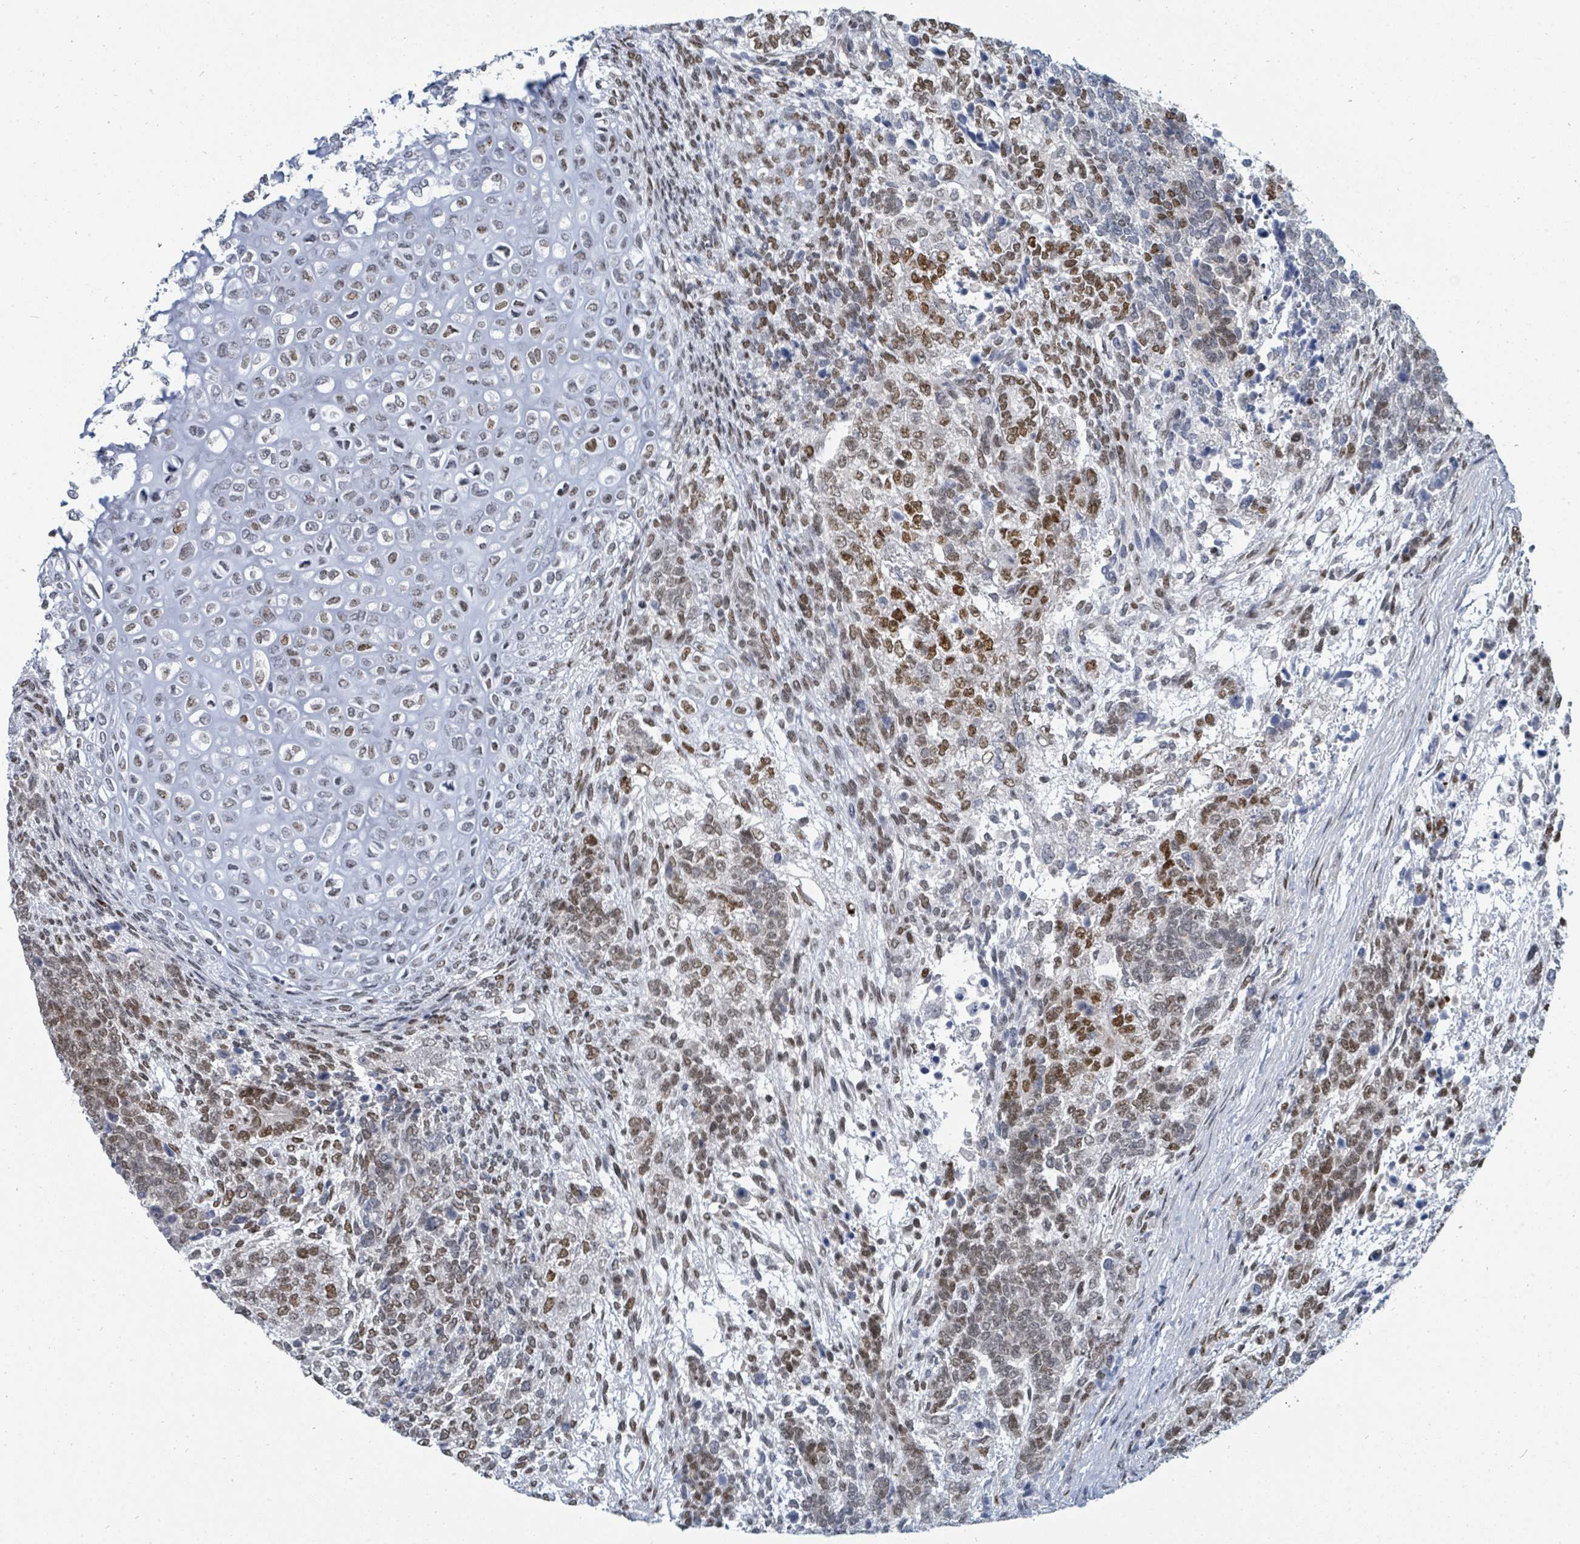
{"staining": {"intensity": "moderate", "quantity": ">75%", "location": "nuclear"}, "tissue": "testis cancer", "cell_type": "Tumor cells", "image_type": "cancer", "snomed": [{"axis": "morphology", "description": "Carcinoma, Embryonal, NOS"}, {"axis": "topography", "description": "Testis"}], "caption": "High-power microscopy captured an IHC image of testis embryonal carcinoma, revealing moderate nuclear positivity in approximately >75% of tumor cells.", "gene": "SUMO4", "patient": {"sex": "male", "age": 23}}